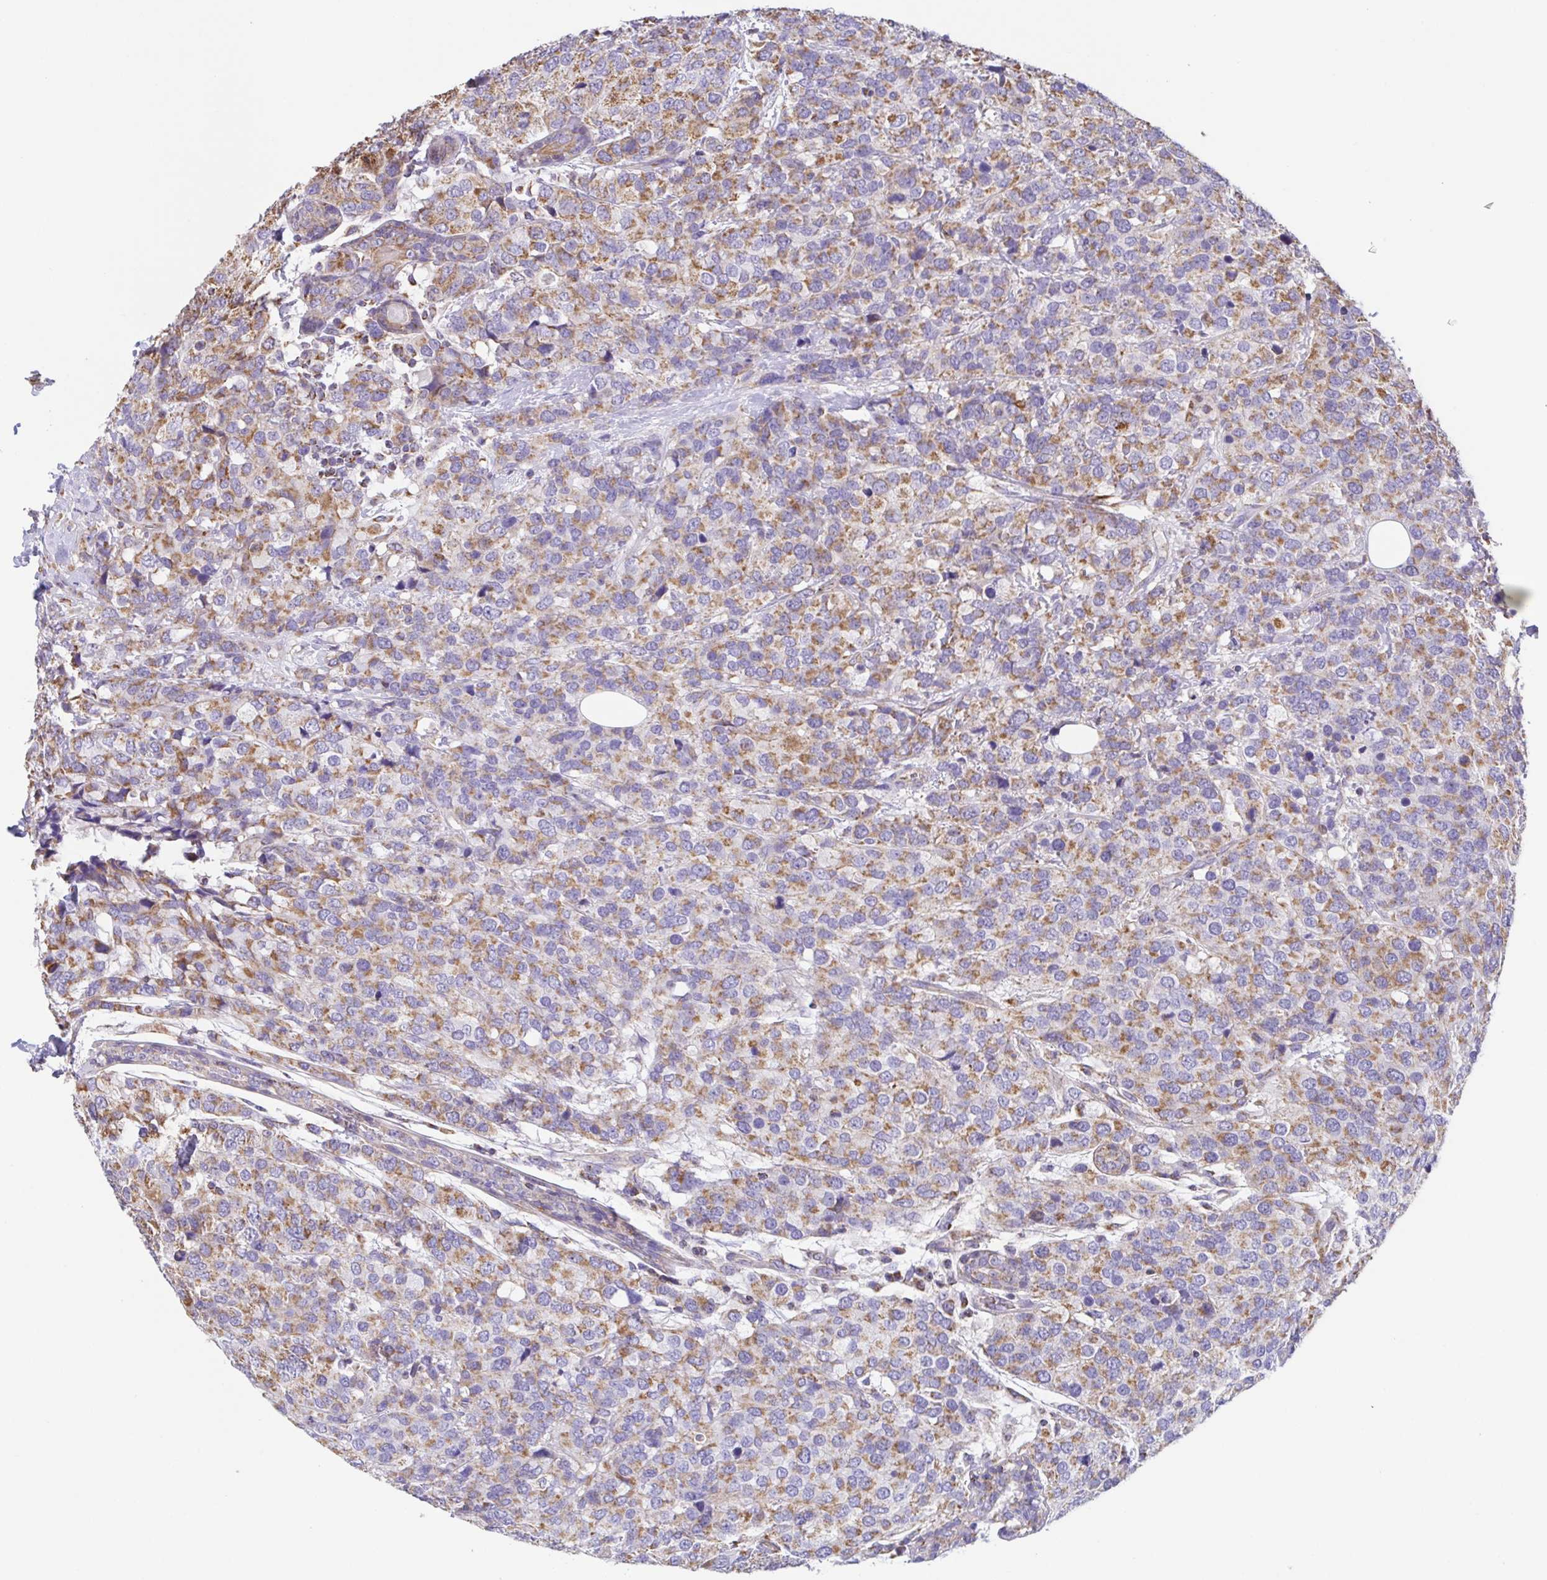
{"staining": {"intensity": "moderate", "quantity": ">75%", "location": "cytoplasmic/membranous"}, "tissue": "breast cancer", "cell_type": "Tumor cells", "image_type": "cancer", "snomed": [{"axis": "morphology", "description": "Lobular carcinoma"}, {"axis": "topography", "description": "Breast"}], "caption": "An image of human lobular carcinoma (breast) stained for a protein reveals moderate cytoplasmic/membranous brown staining in tumor cells. (DAB IHC, brown staining for protein, blue staining for nuclei).", "gene": "GINM1", "patient": {"sex": "female", "age": 59}}